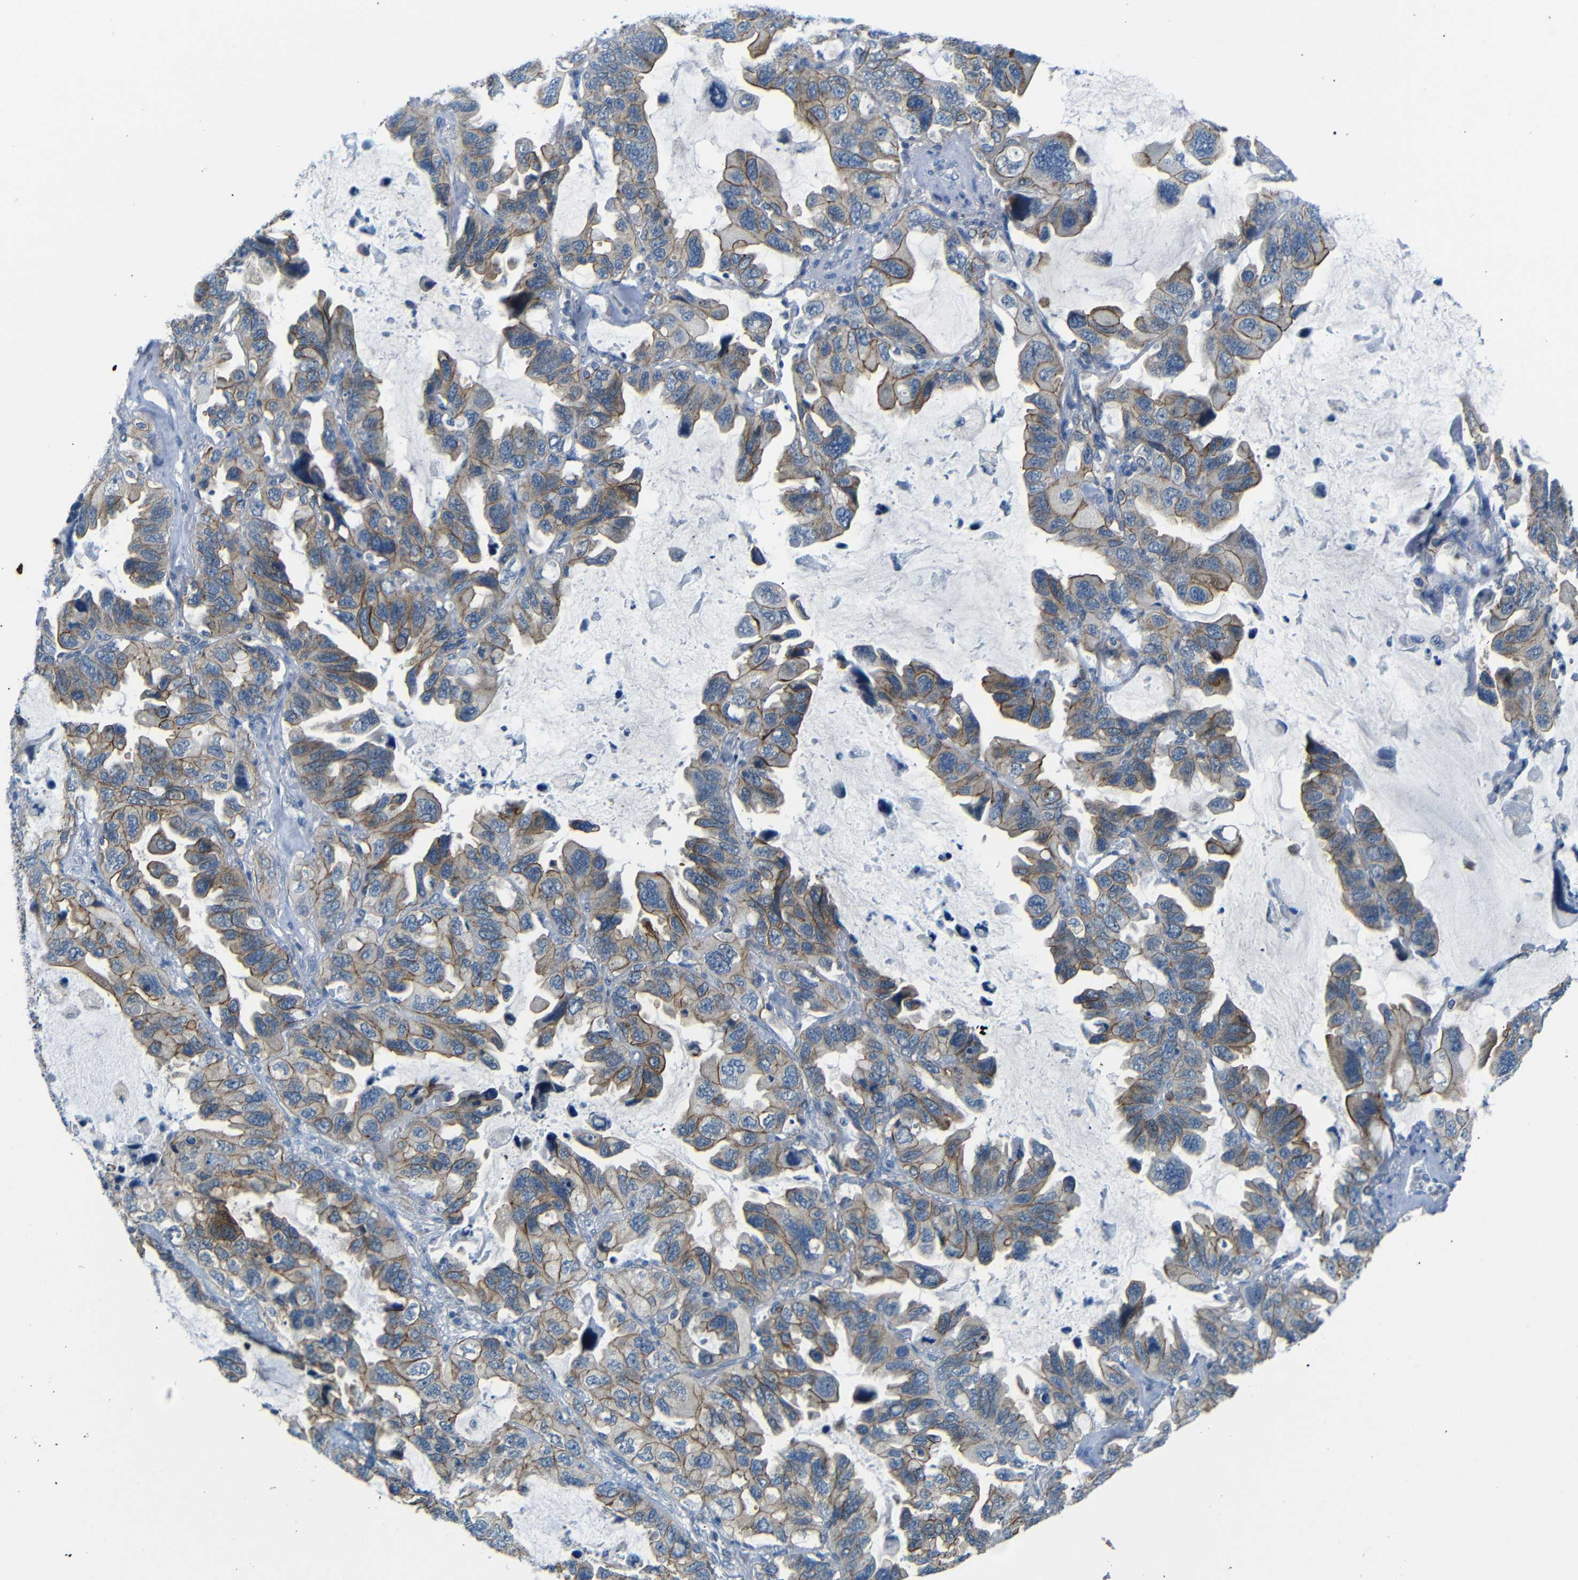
{"staining": {"intensity": "moderate", "quantity": ">75%", "location": "cytoplasmic/membranous"}, "tissue": "lung cancer", "cell_type": "Tumor cells", "image_type": "cancer", "snomed": [{"axis": "morphology", "description": "Squamous cell carcinoma, NOS"}, {"axis": "topography", "description": "Lung"}], "caption": "Immunohistochemical staining of human lung cancer reveals medium levels of moderate cytoplasmic/membranous positivity in about >75% of tumor cells.", "gene": "ANK3", "patient": {"sex": "female", "age": 73}}